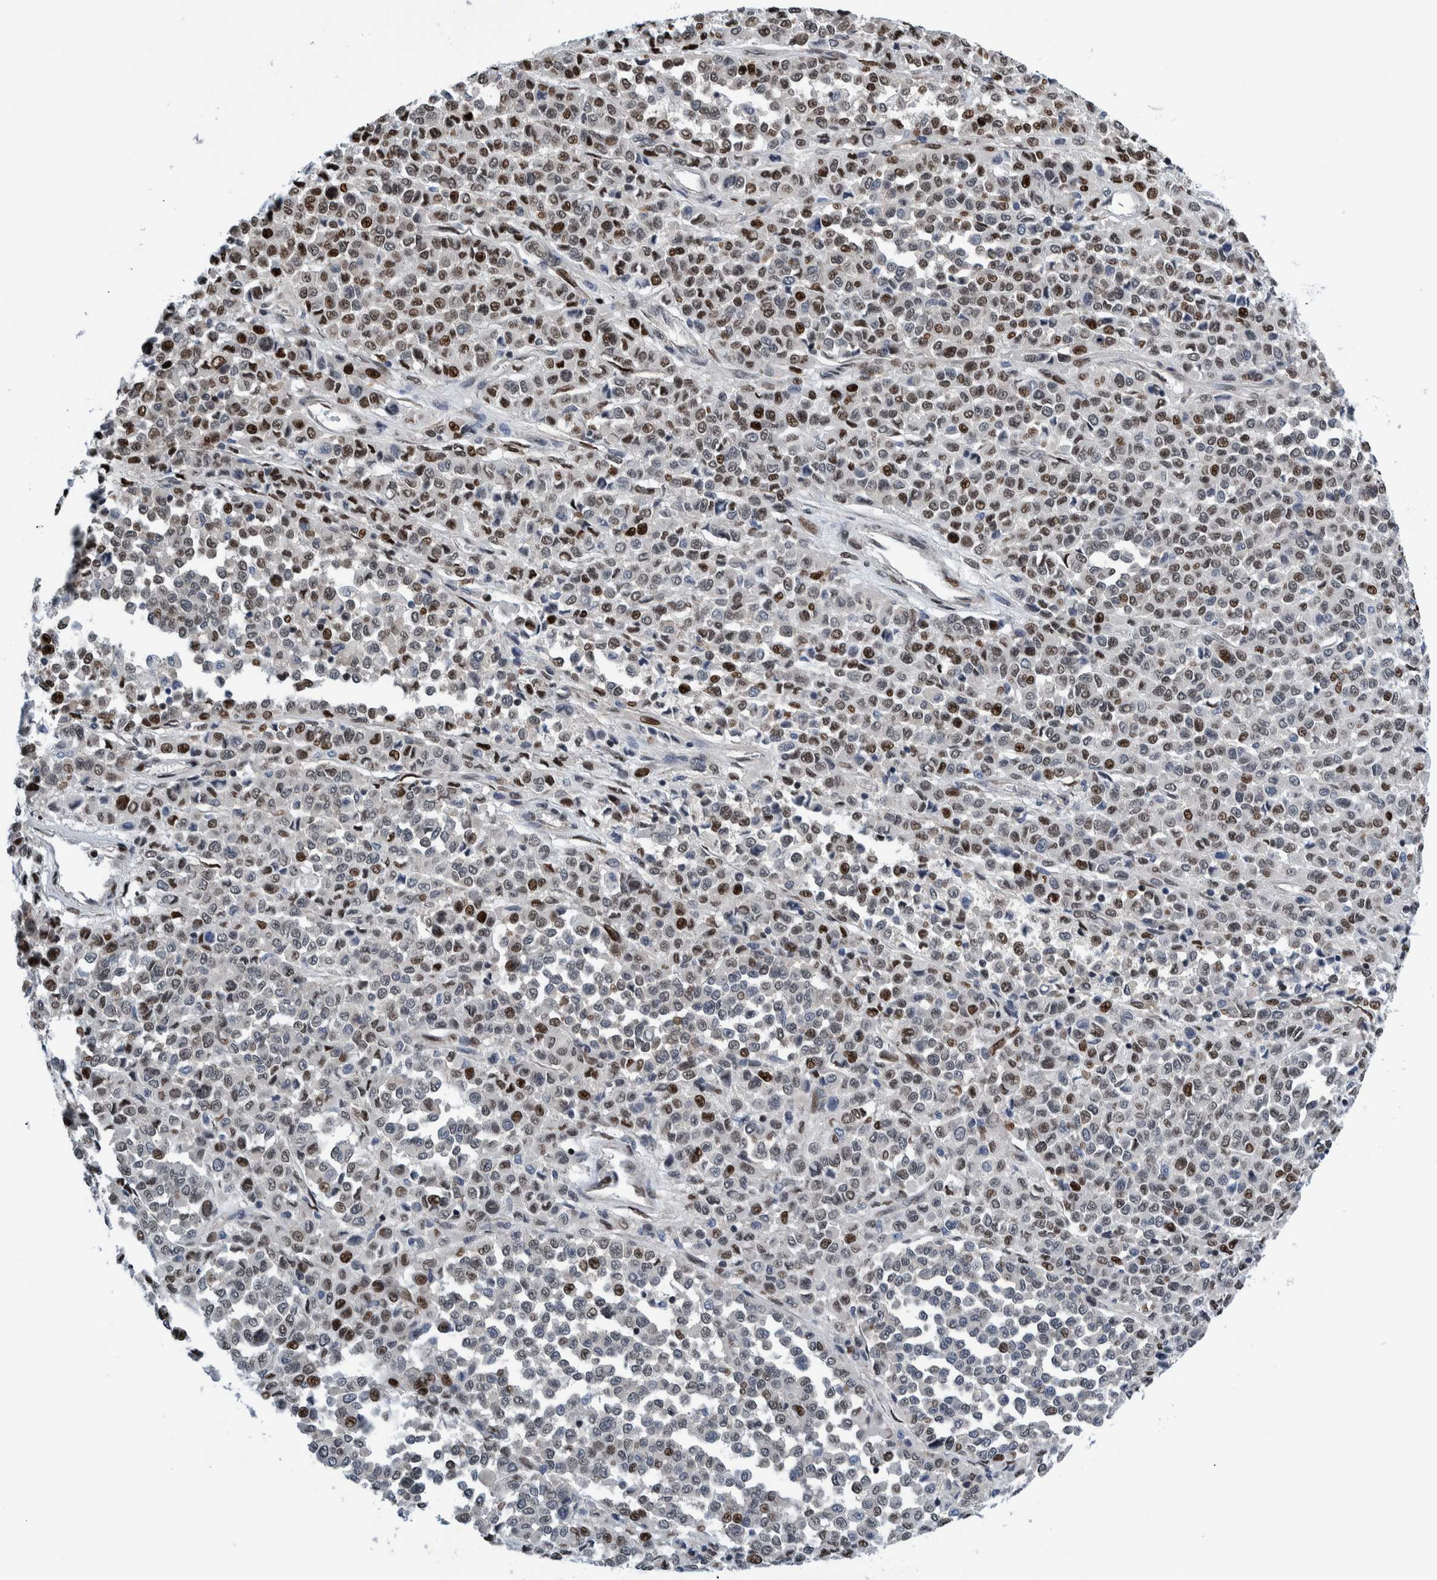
{"staining": {"intensity": "strong", "quantity": "25%-75%", "location": "nuclear"}, "tissue": "melanoma", "cell_type": "Tumor cells", "image_type": "cancer", "snomed": [{"axis": "morphology", "description": "Malignant melanoma, Metastatic site"}, {"axis": "topography", "description": "Pancreas"}], "caption": "Approximately 25%-75% of tumor cells in human melanoma demonstrate strong nuclear protein positivity as visualized by brown immunohistochemical staining.", "gene": "HEATR9", "patient": {"sex": "female", "age": 30}}